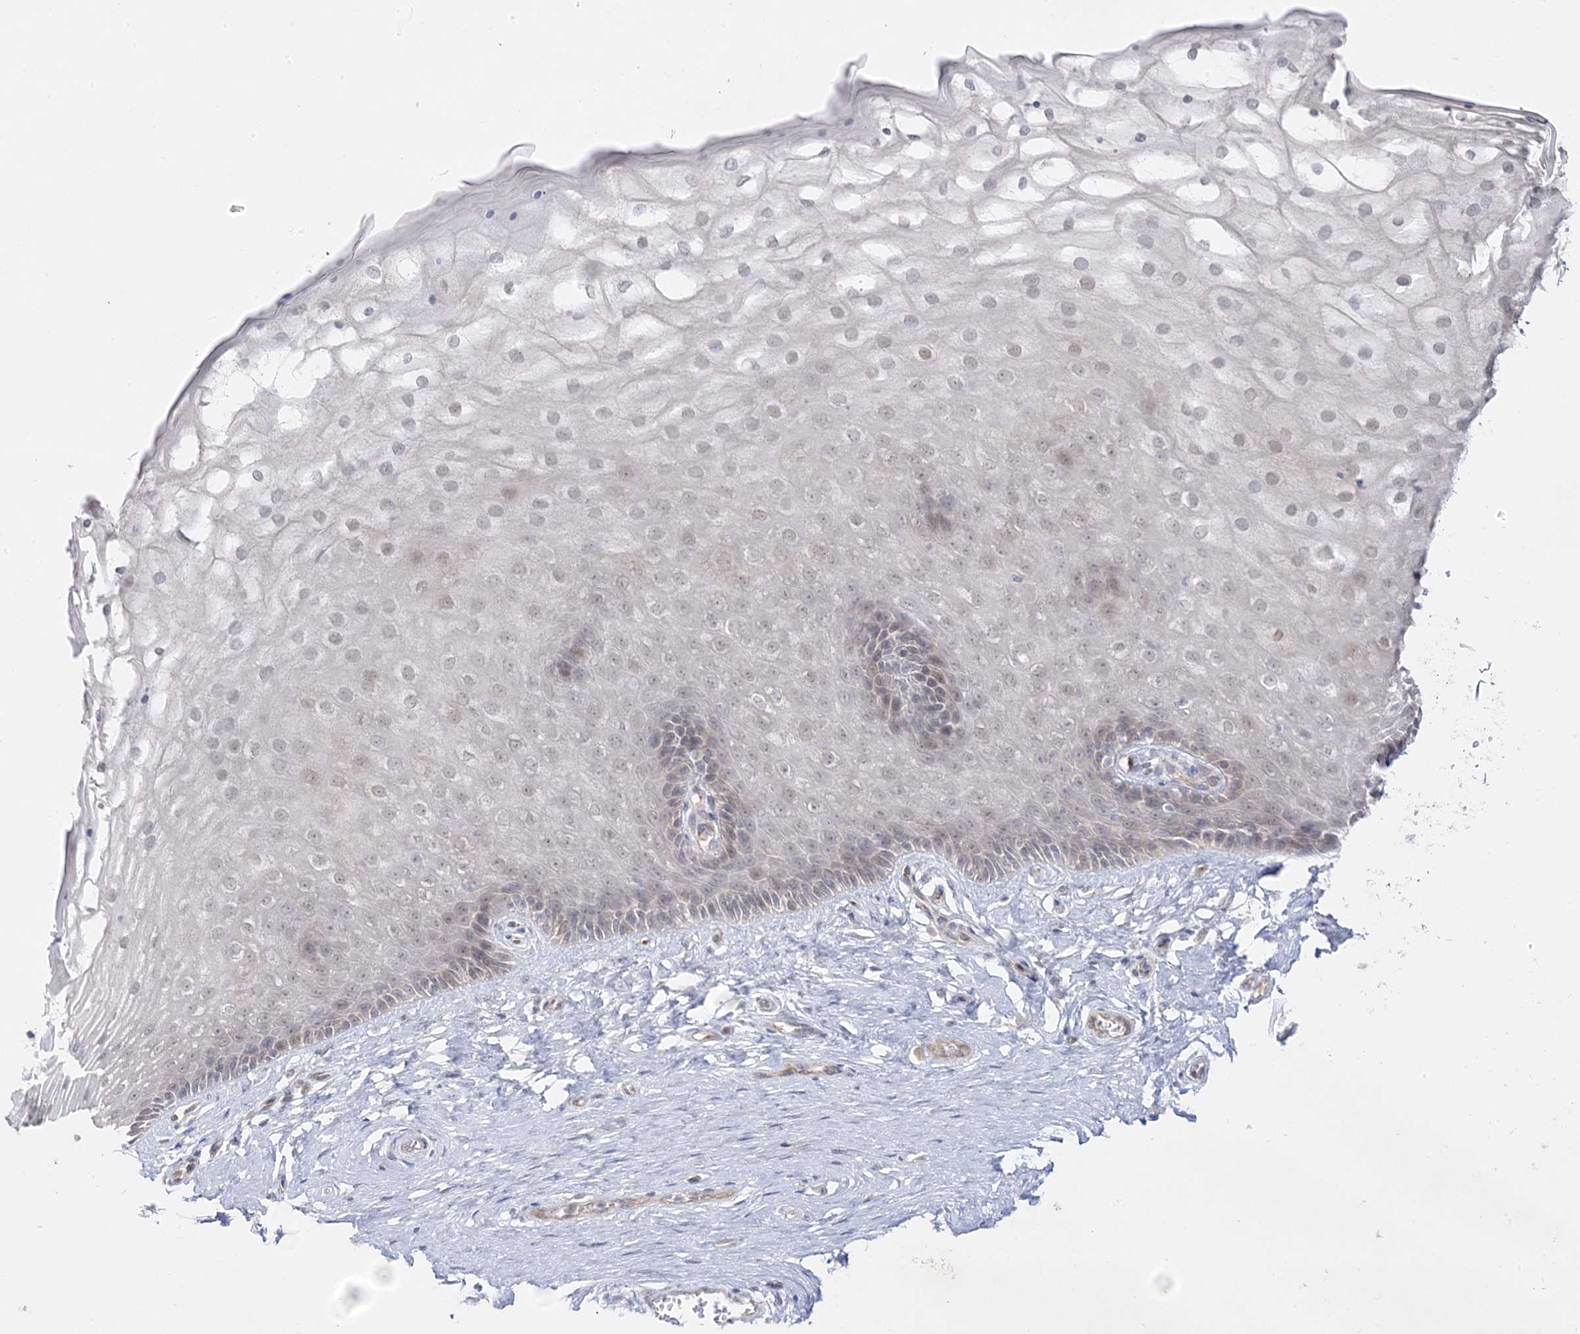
{"staining": {"intensity": "weak", "quantity": "25%-75%", "location": "nuclear"}, "tissue": "vagina", "cell_type": "Squamous epithelial cells", "image_type": "normal", "snomed": [{"axis": "morphology", "description": "Normal tissue, NOS"}, {"axis": "topography", "description": "Vagina"}], "caption": "Human vagina stained with a protein marker displays weak staining in squamous epithelial cells.", "gene": "C2CD2", "patient": {"sex": "female", "age": 46}}